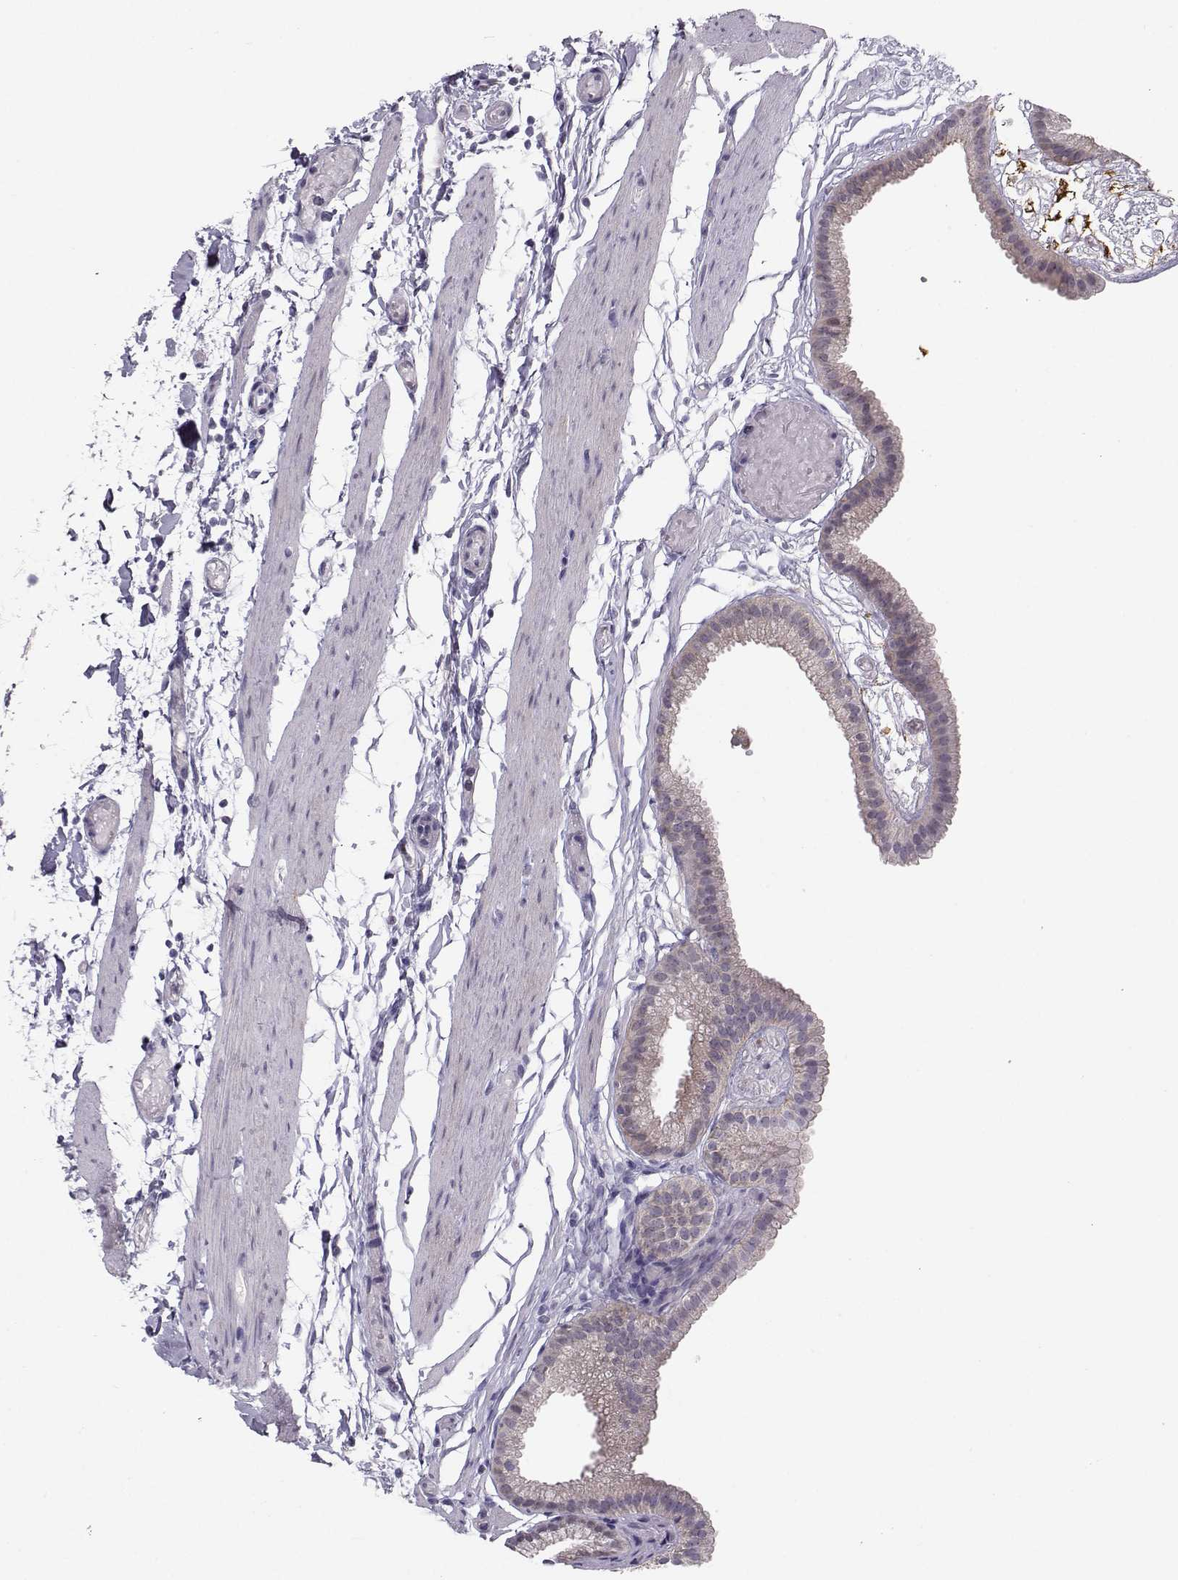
{"staining": {"intensity": "weak", "quantity": "<25%", "location": "cytoplasmic/membranous"}, "tissue": "gallbladder", "cell_type": "Glandular cells", "image_type": "normal", "snomed": [{"axis": "morphology", "description": "Normal tissue, NOS"}, {"axis": "topography", "description": "Gallbladder"}], "caption": "The micrograph reveals no significant expression in glandular cells of gallbladder.", "gene": "DNAAF1", "patient": {"sex": "female", "age": 45}}